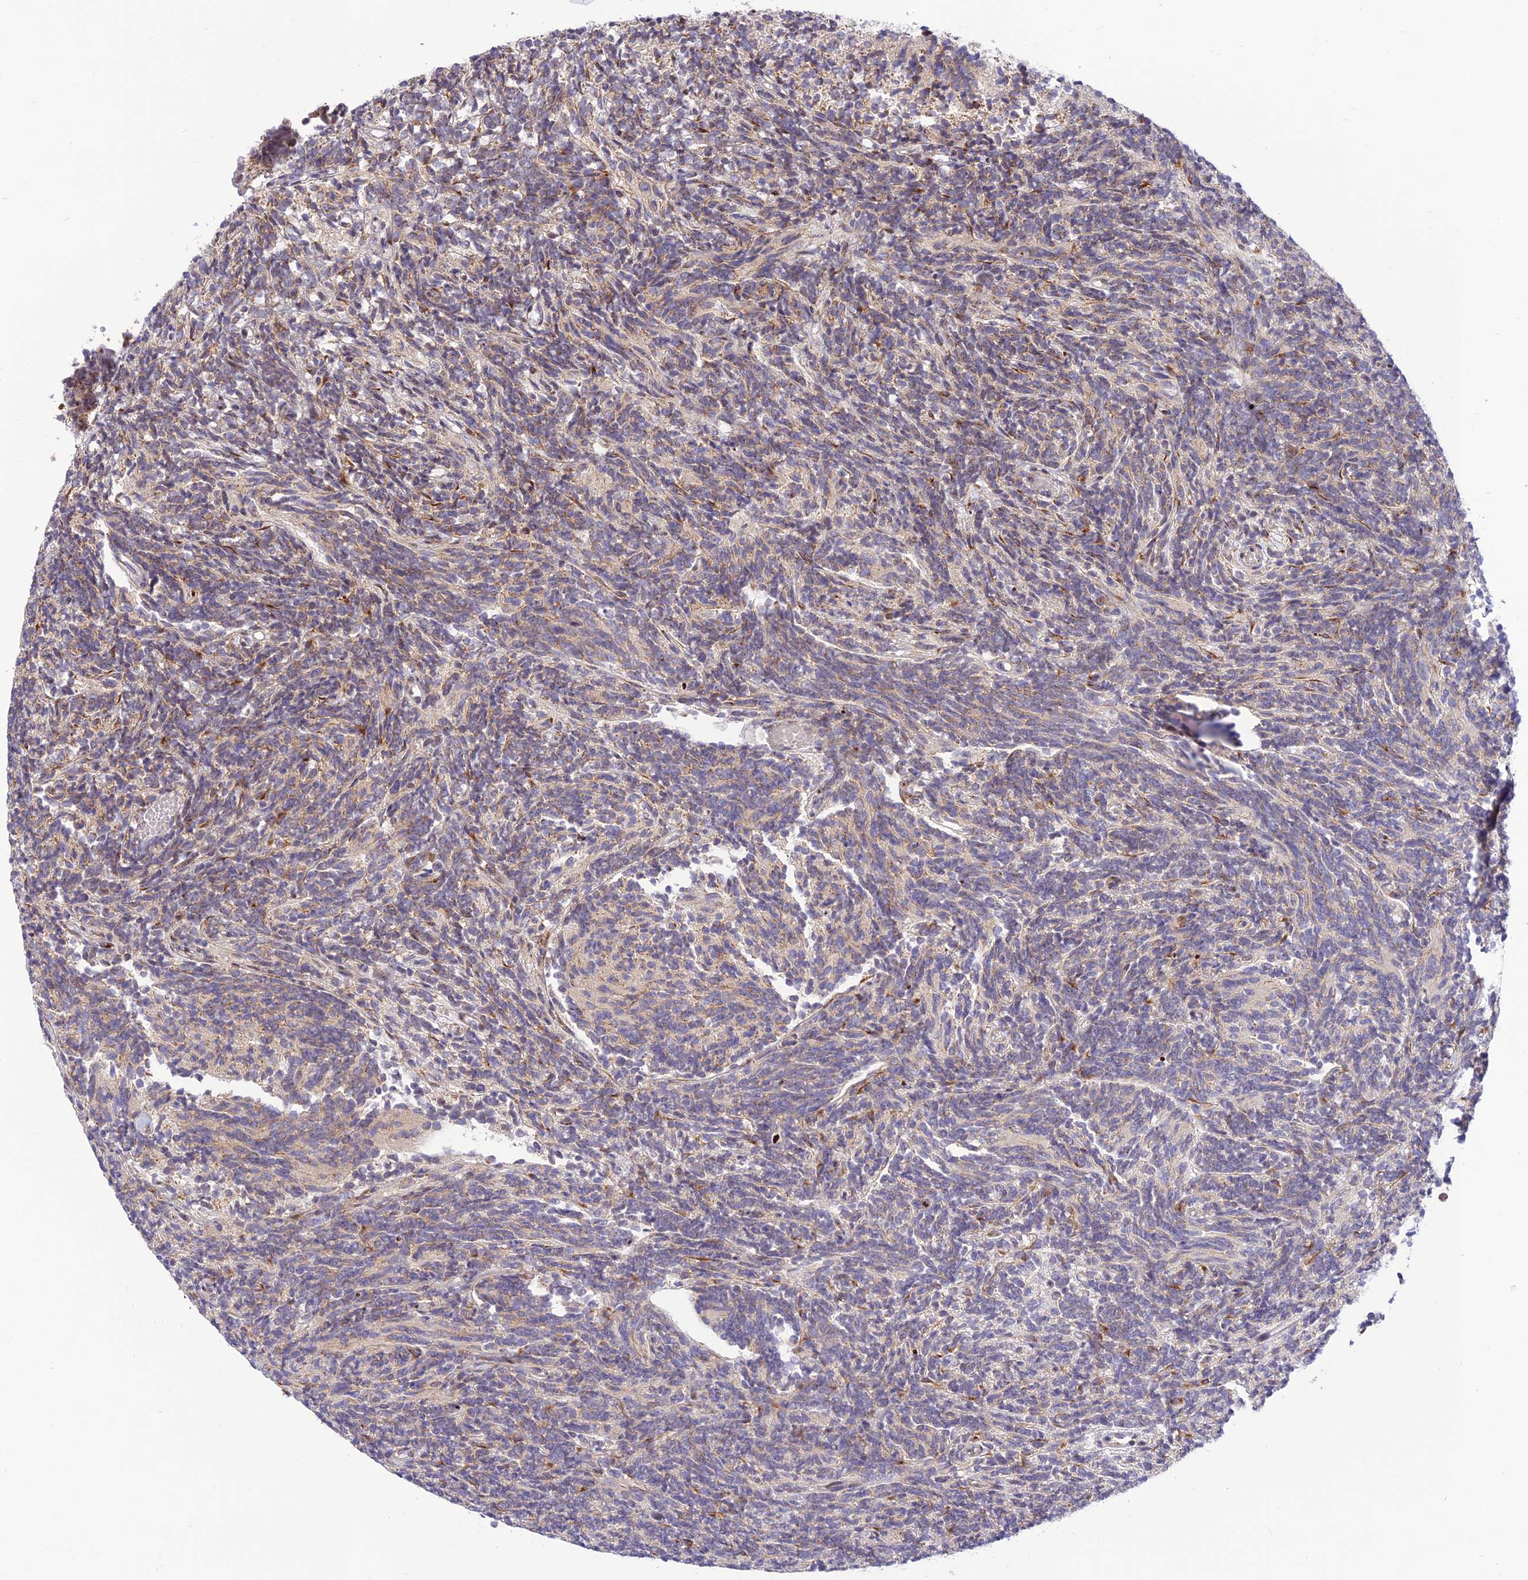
{"staining": {"intensity": "weak", "quantity": "<25%", "location": "cytoplasmic/membranous"}, "tissue": "glioma", "cell_type": "Tumor cells", "image_type": "cancer", "snomed": [{"axis": "morphology", "description": "Glioma, malignant, Low grade"}, {"axis": "topography", "description": "Brain"}], "caption": "There is no significant expression in tumor cells of malignant glioma (low-grade).", "gene": "GOLGA3", "patient": {"sex": "female", "age": 1}}